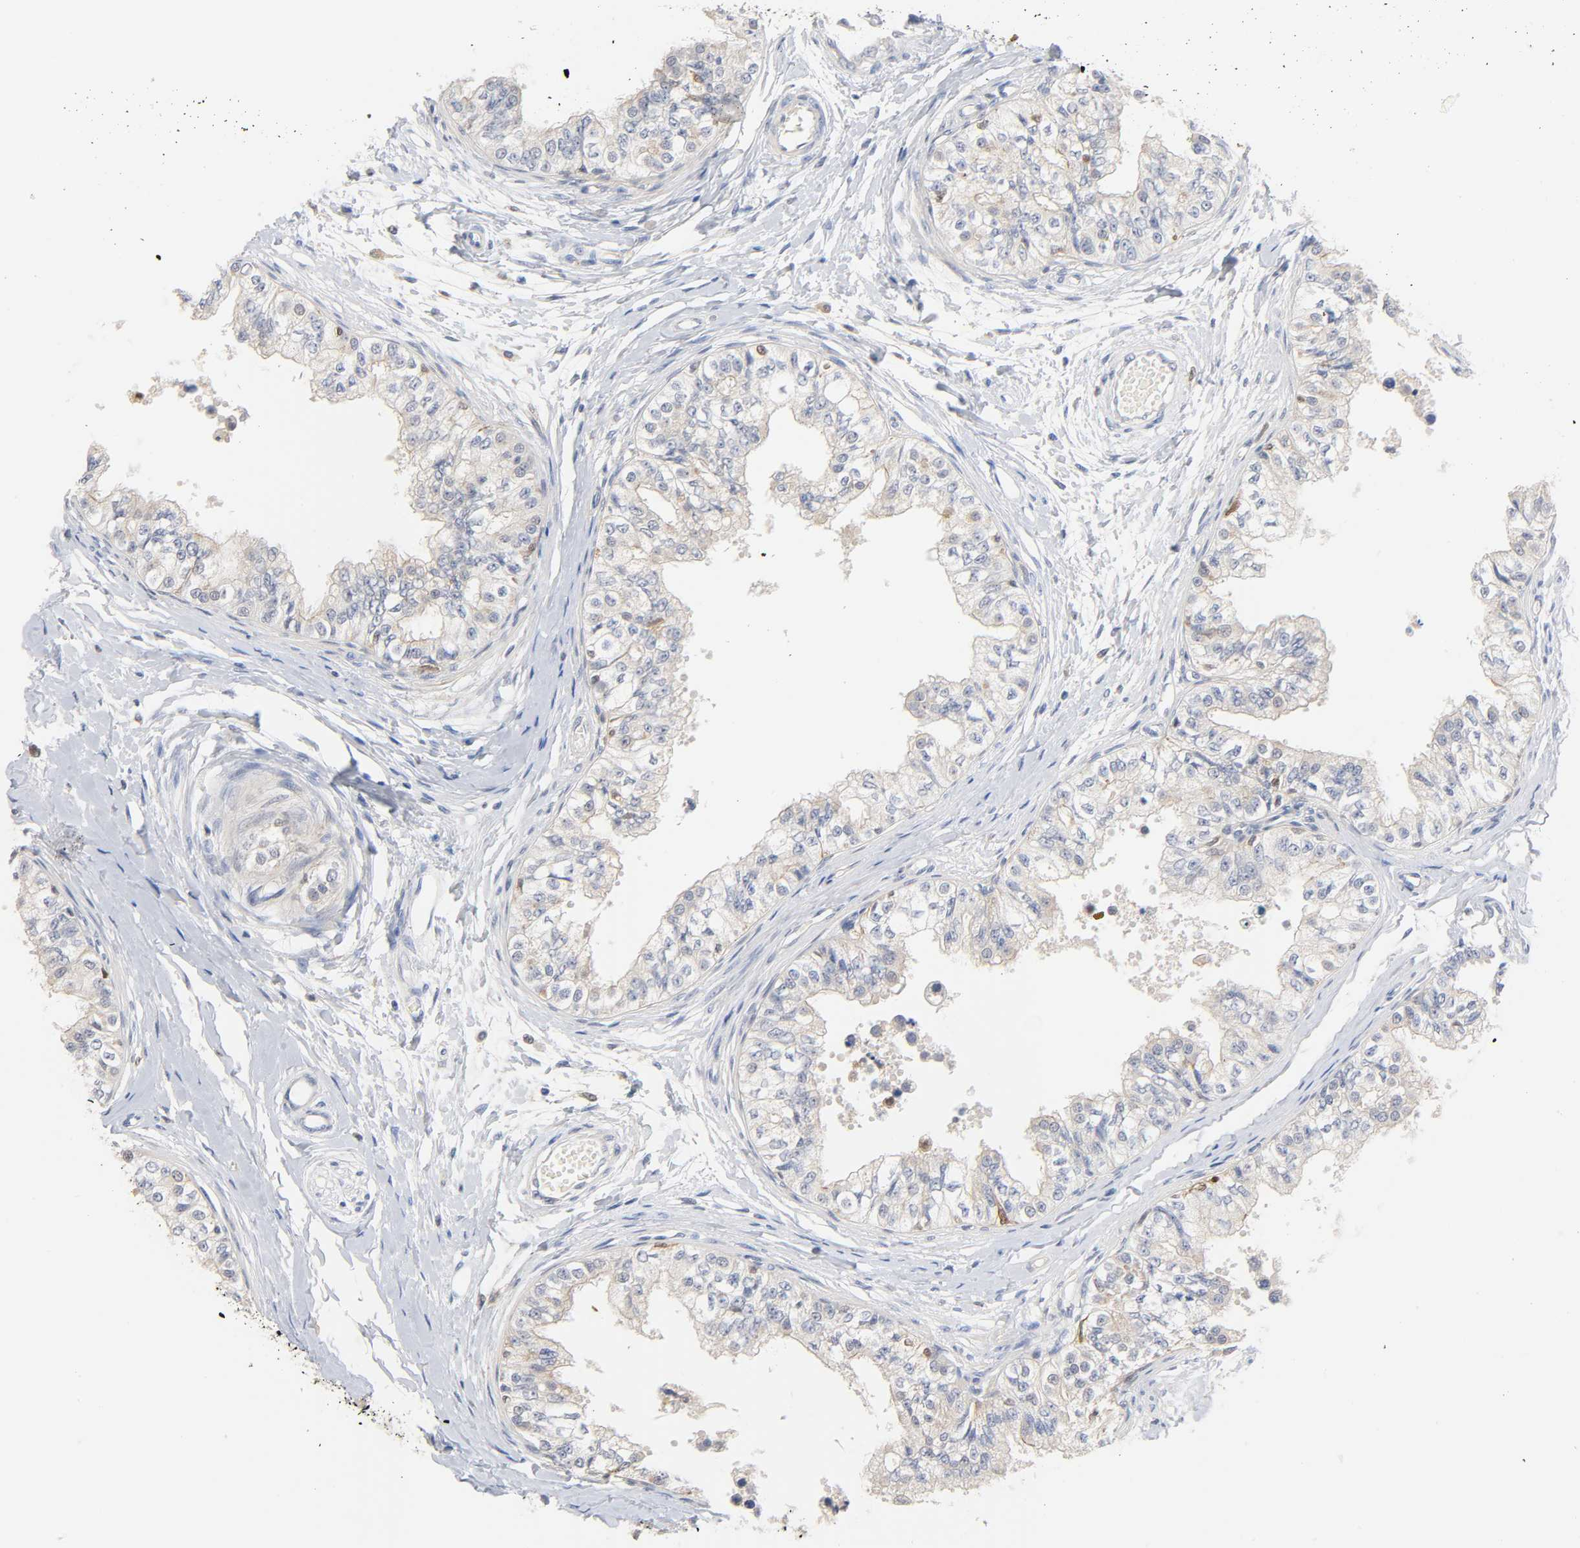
{"staining": {"intensity": "weak", "quantity": "<25%", "location": "cytoplasmic/membranous"}, "tissue": "epididymis", "cell_type": "Glandular cells", "image_type": "normal", "snomed": [{"axis": "morphology", "description": "Normal tissue, NOS"}, {"axis": "morphology", "description": "Adenocarcinoma, metastatic, NOS"}, {"axis": "topography", "description": "Testis"}, {"axis": "topography", "description": "Epididymis"}], "caption": "IHC histopathology image of benign epididymis stained for a protein (brown), which displays no staining in glandular cells. The staining is performed using DAB (3,3'-diaminobenzidine) brown chromogen with nuclei counter-stained in using hematoxylin.", "gene": "IL18", "patient": {"sex": "male", "age": 26}}